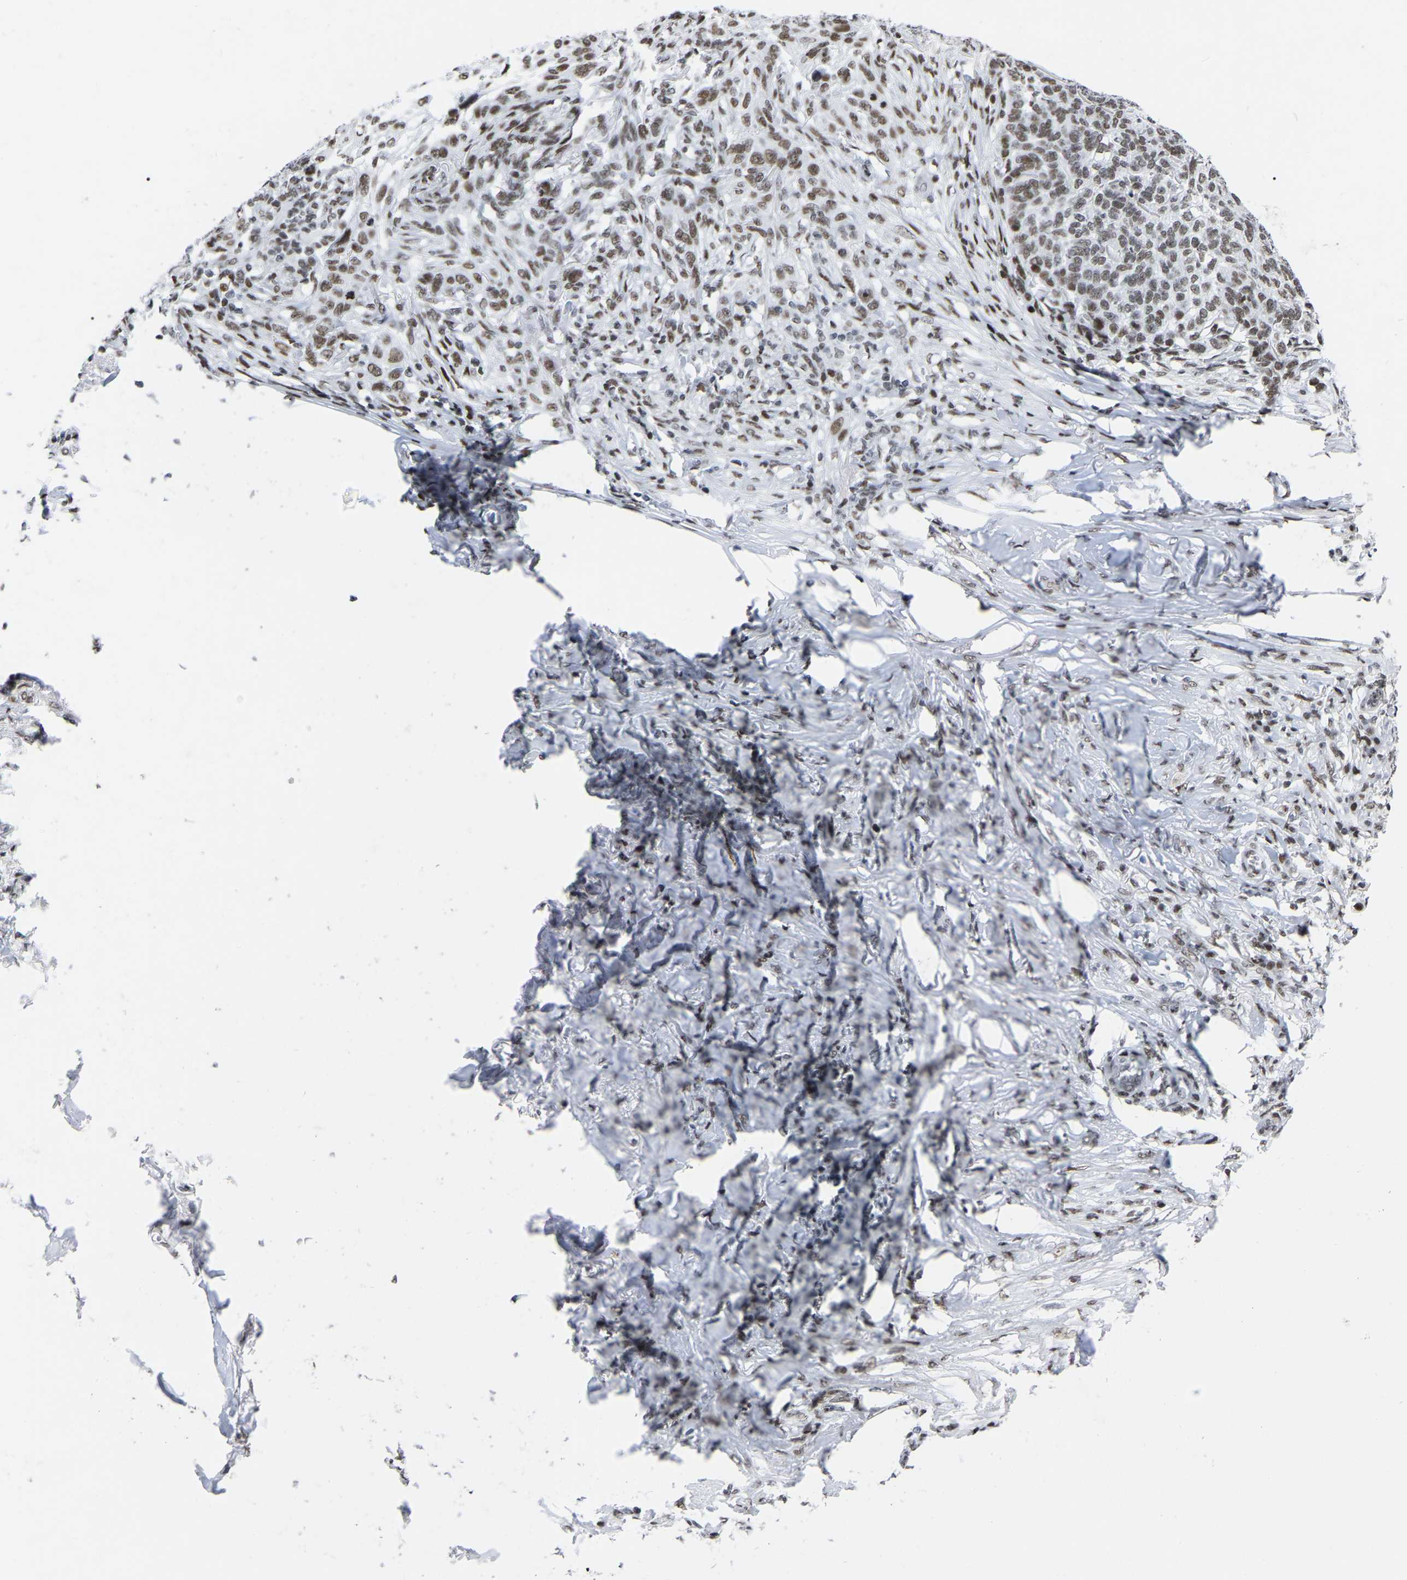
{"staining": {"intensity": "moderate", "quantity": ">75%", "location": "nuclear"}, "tissue": "skin cancer", "cell_type": "Tumor cells", "image_type": "cancer", "snomed": [{"axis": "morphology", "description": "Basal cell carcinoma"}, {"axis": "topography", "description": "Skin"}], "caption": "Skin cancer (basal cell carcinoma) stained with a protein marker shows moderate staining in tumor cells.", "gene": "PRCC", "patient": {"sex": "male", "age": 85}}